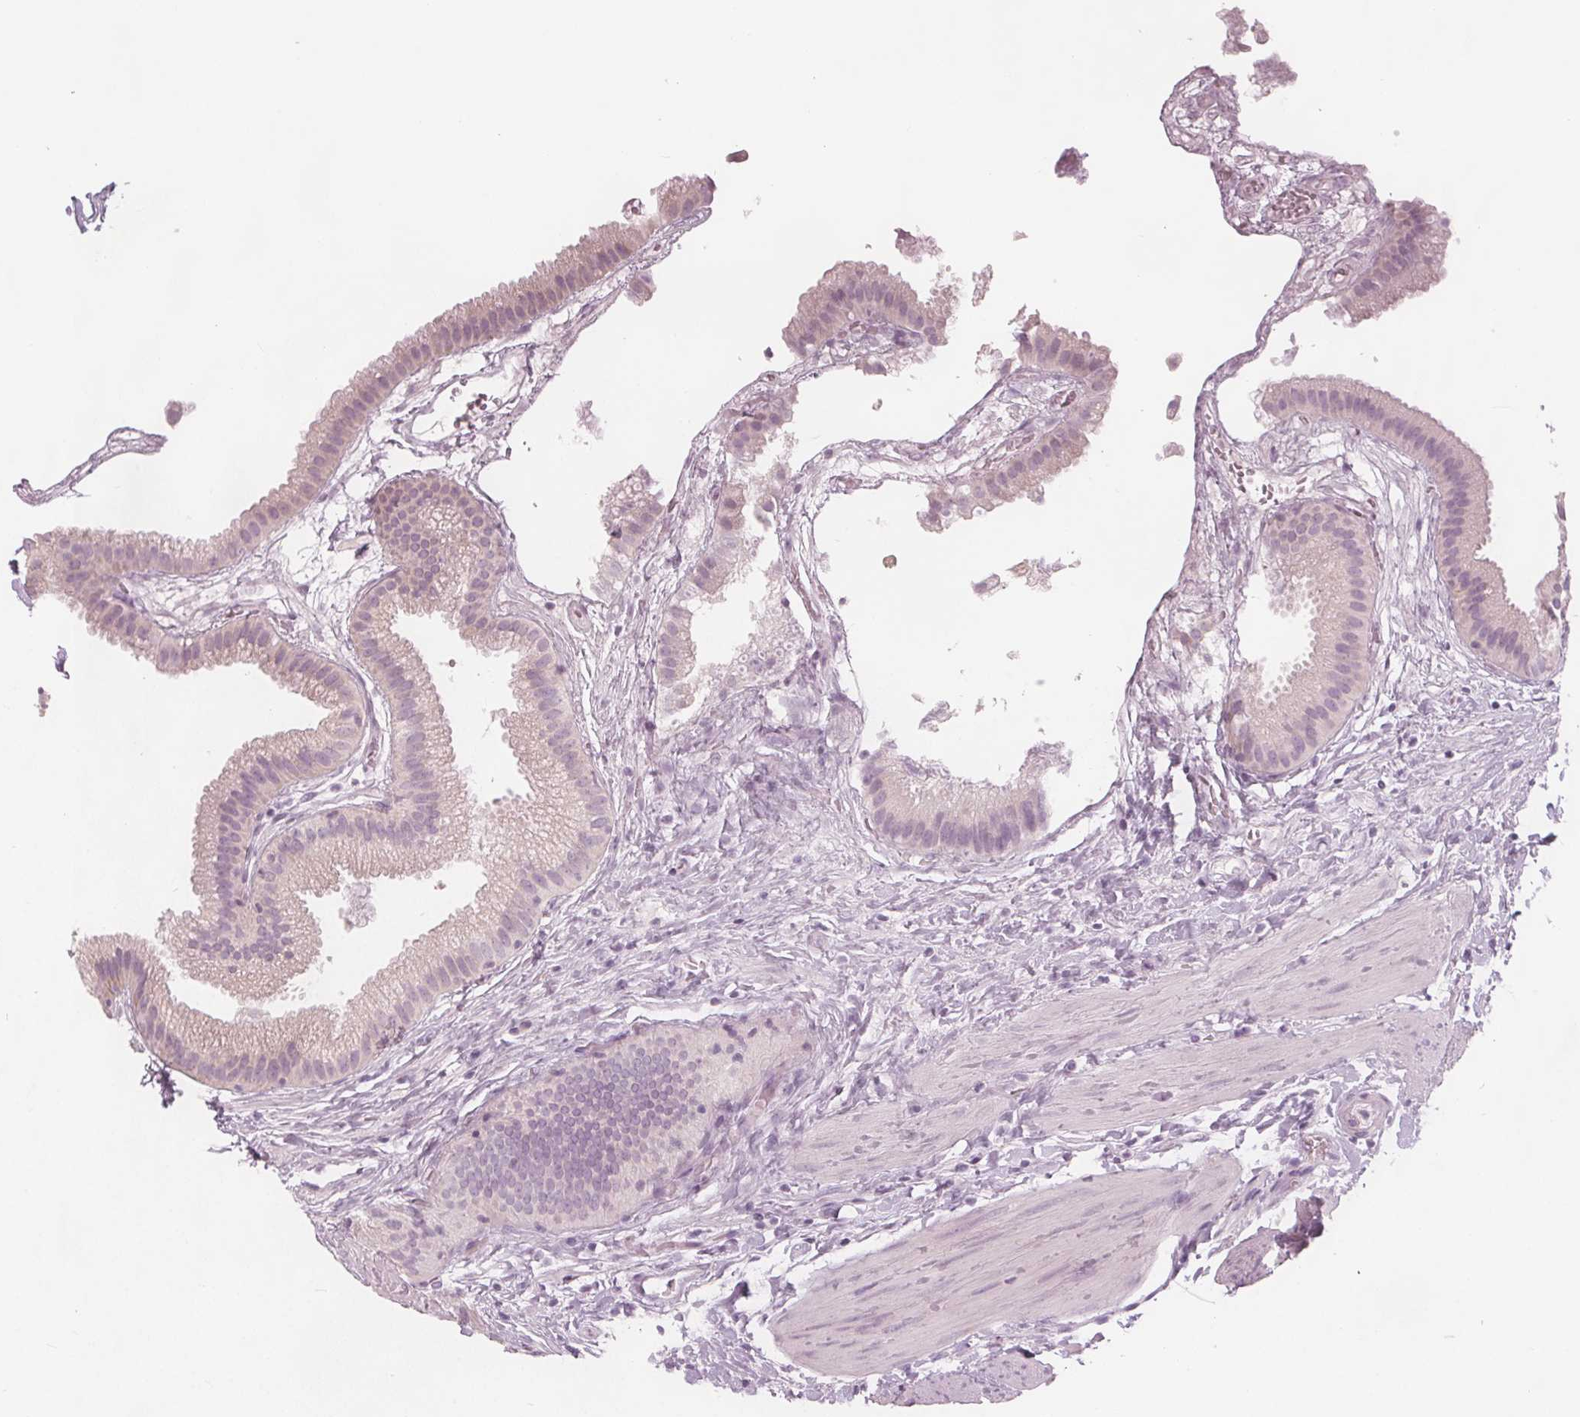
{"staining": {"intensity": "negative", "quantity": "none", "location": "none"}, "tissue": "gallbladder", "cell_type": "Glandular cells", "image_type": "normal", "snomed": [{"axis": "morphology", "description": "Normal tissue, NOS"}, {"axis": "topography", "description": "Gallbladder"}], "caption": "This is an IHC image of unremarkable human gallbladder. There is no positivity in glandular cells.", "gene": "BRSK1", "patient": {"sex": "female", "age": 63}}